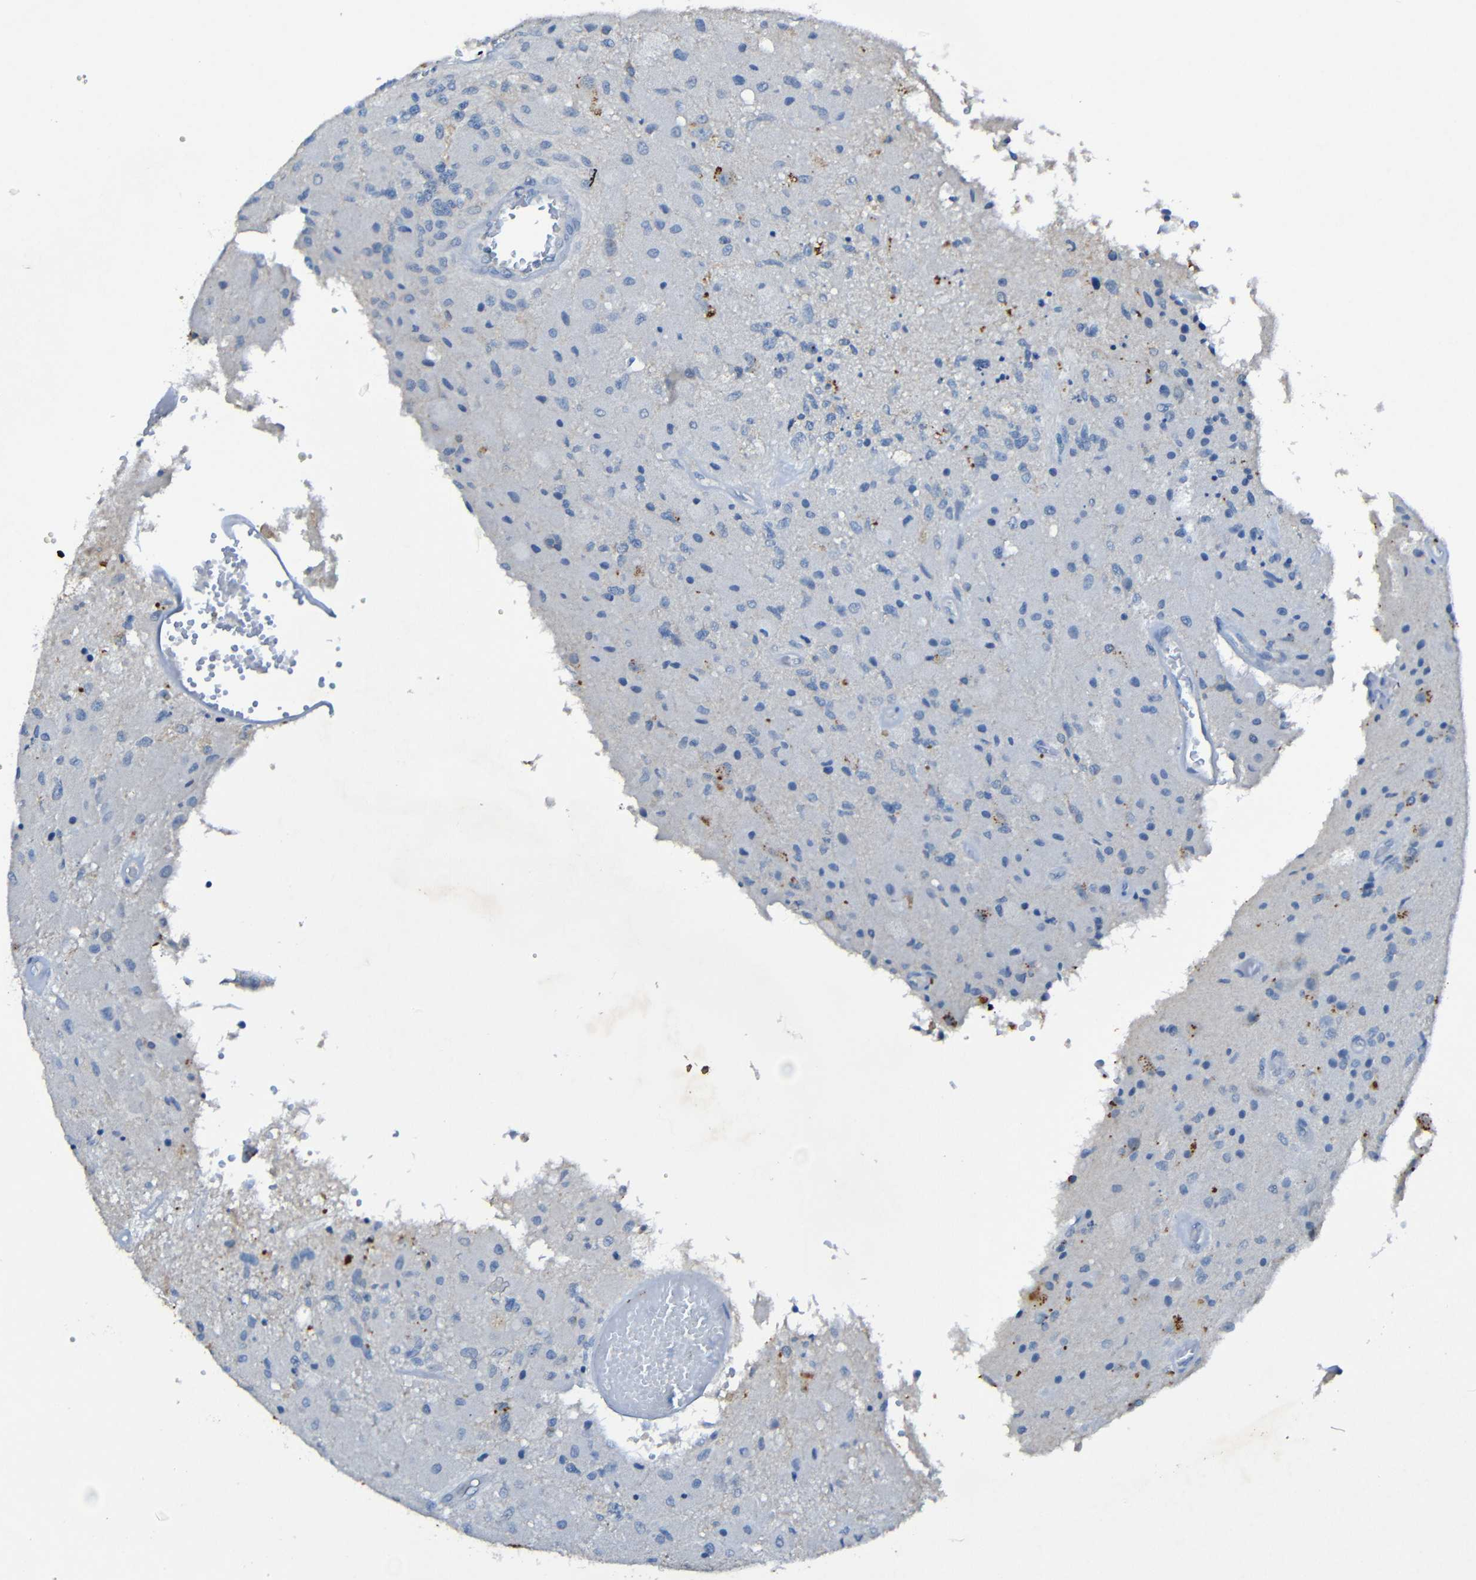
{"staining": {"intensity": "negative", "quantity": "none", "location": "none"}, "tissue": "glioma", "cell_type": "Tumor cells", "image_type": "cancer", "snomed": [{"axis": "morphology", "description": "Normal tissue, NOS"}, {"axis": "morphology", "description": "Glioma, malignant, High grade"}, {"axis": "topography", "description": "Cerebral cortex"}], "caption": "Malignant high-grade glioma was stained to show a protein in brown. There is no significant positivity in tumor cells.", "gene": "LRRC70", "patient": {"sex": "male", "age": 77}}